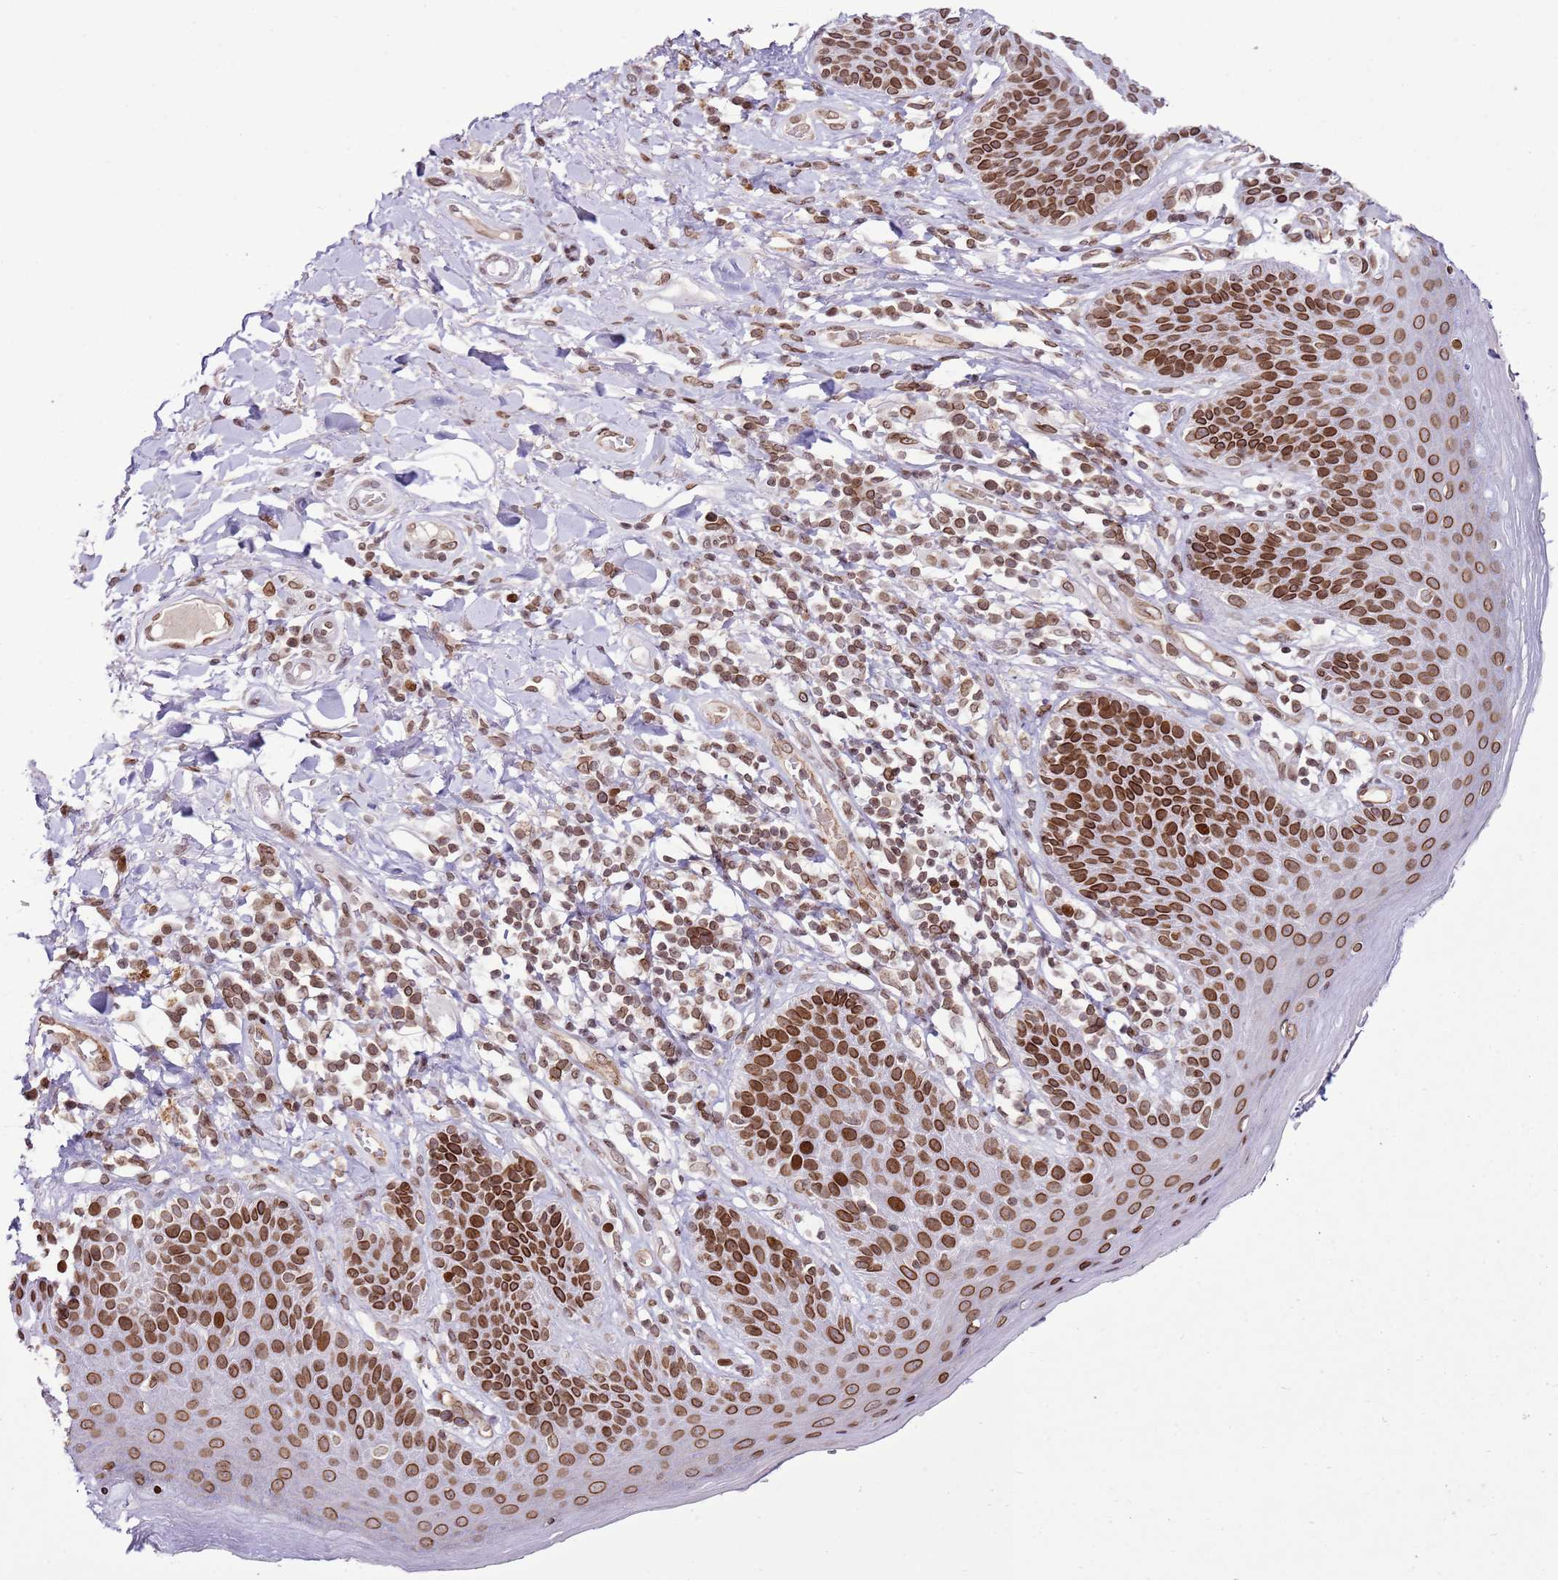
{"staining": {"intensity": "strong", "quantity": ">75%", "location": "cytoplasmic/membranous,nuclear"}, "tissue": "skin", "cell_type": "Epidermal cells", "image_type": "normal", "snomed": [{"axis": "morphology", "description": "Normal tissue, NOS"}, {"axis": "topography", "description": "Anal"}], "caption": "About >75% of epidermal cells in benign human skin display strong cytoplasmic/membranous,nuclear protein positivity as visualized by brown immunohistochemical staining.", "gene": "POU6F1", "patient": {"sex": "female", "age": 89}}